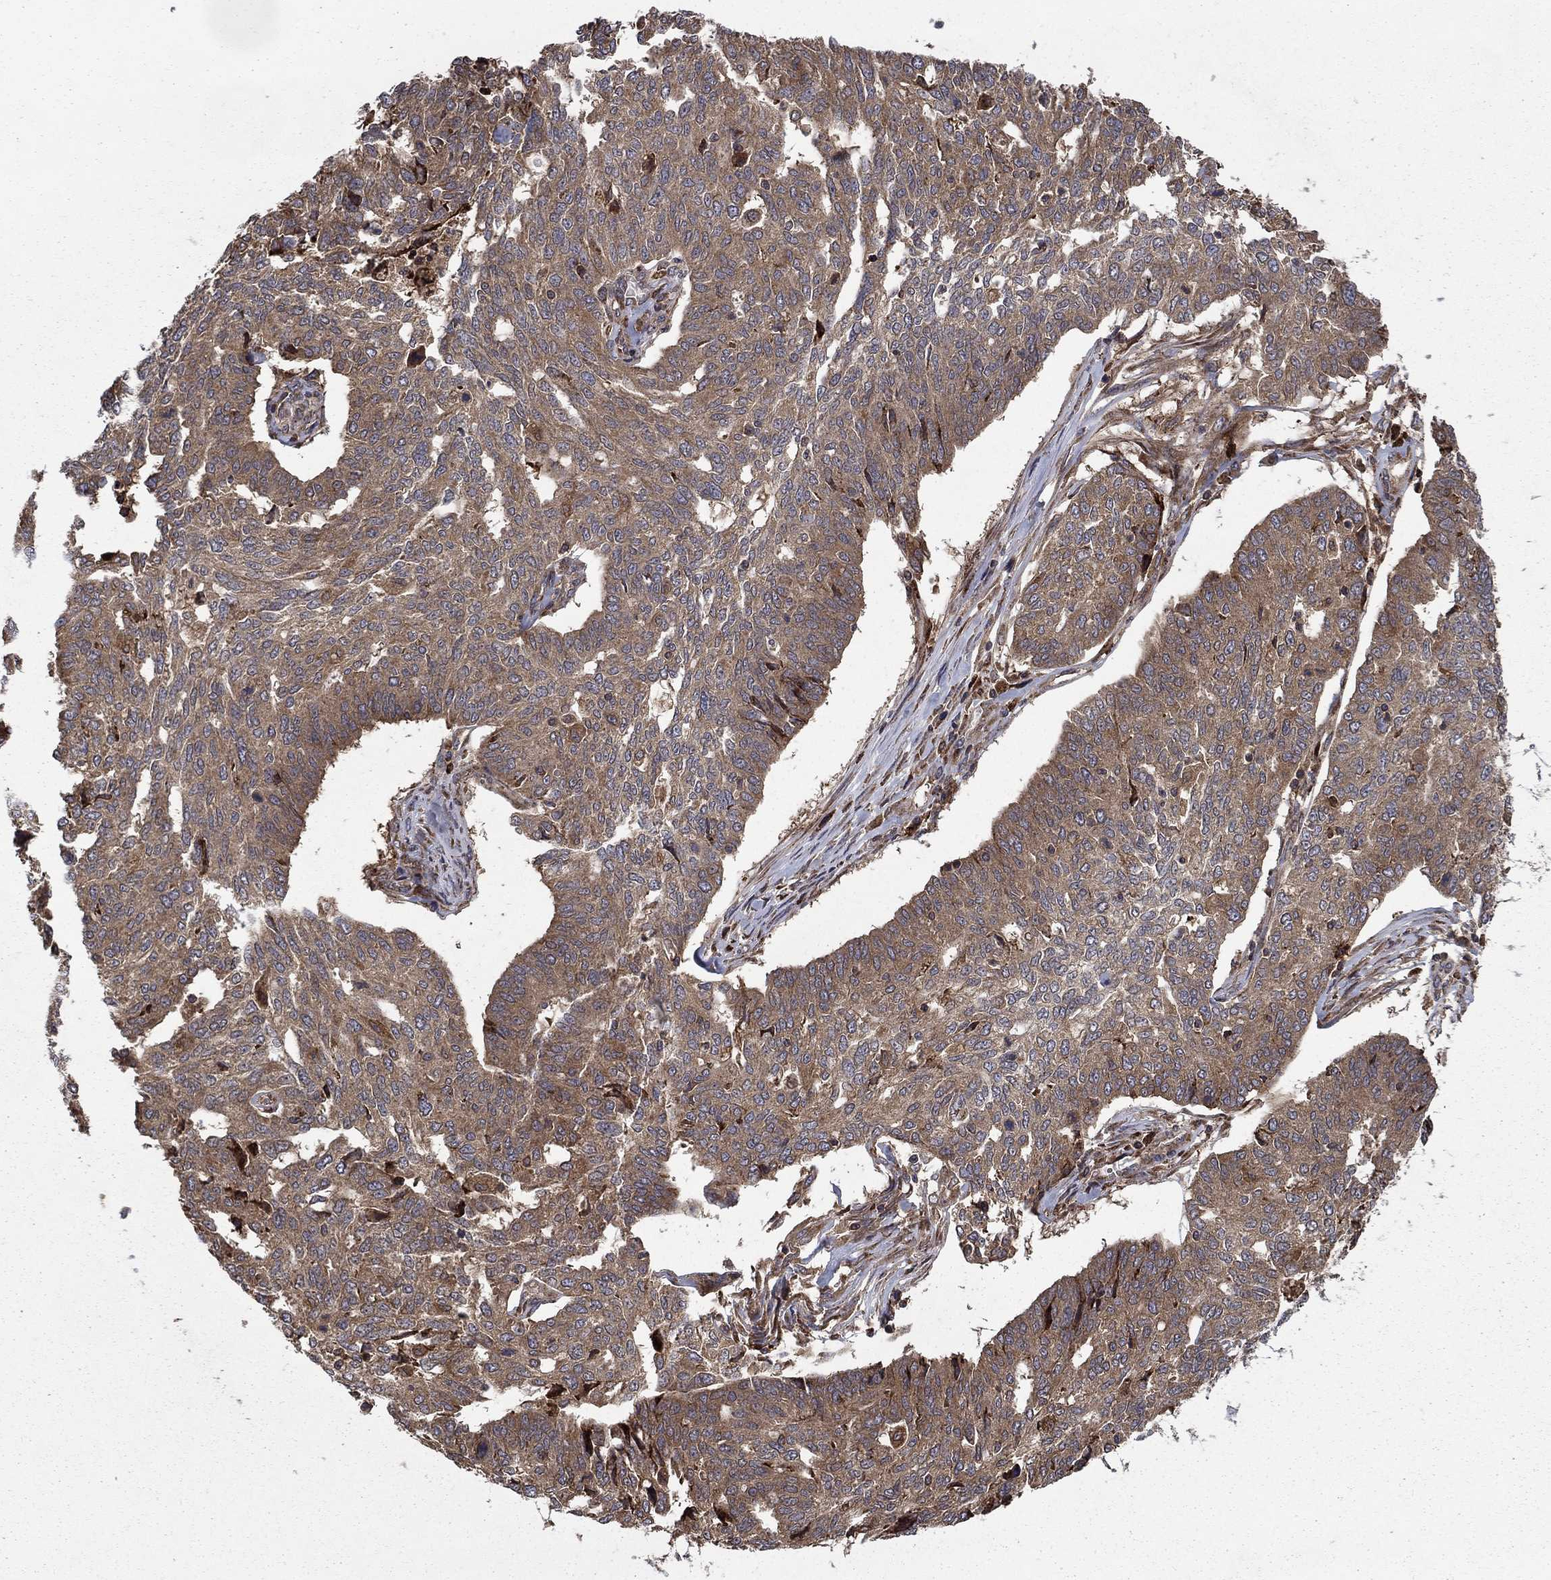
{"staining": {"intensity": "moderate", "quantity": "25%-75%", "location": "cytoplasmic/membranous"}, "tissue": "ovarian cancer", "cell_type": "Tumor cells", "image_type": "cancer", "snomed": [{"axis": "morphology", "description": "Cystadenocarcinoma, serous, NOS"}, {"axis": "topography", "description": "Ovary"}], "caption": "Brown immunohistochemical staining in human serous cystadenocarcinoma (ovarian) exhibits moderate cytoplasmic/membranous expression in approximately 25%-75% of tumor cells.", "gene": "BABAM2", "patient": {"sex": "female", "age": 67}}